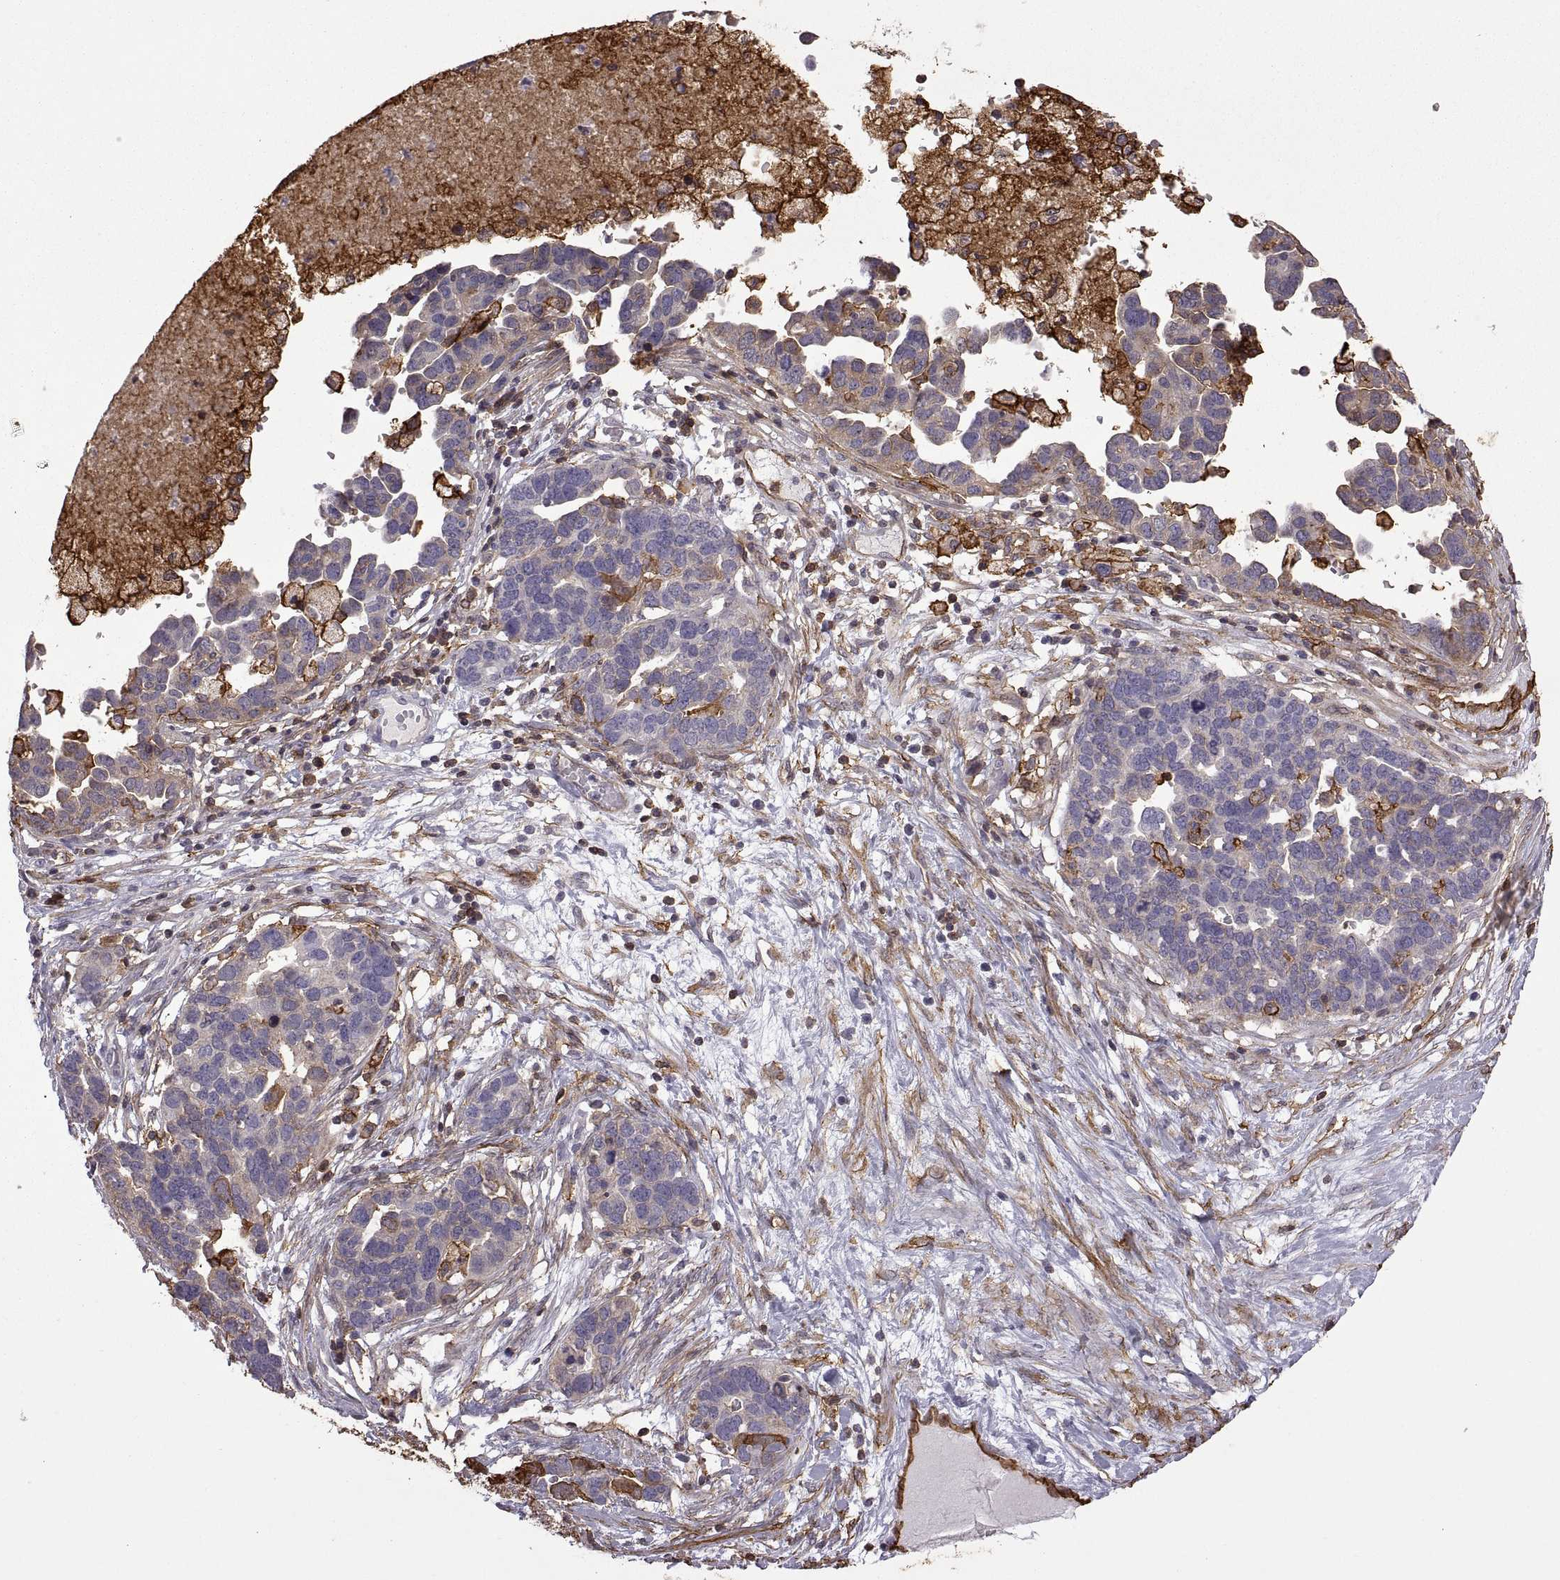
{"staining": {"intensity": "moderate", "quantity": "<25%", "location": "cytoplasmic/membranous"}, "tissue": "ovarian cancer", "cell_type": "Tumor cells", "image_type": "cancer", "snomed": [{"axis": "morphology", "description": "Cystadenocarcinoma, serous, NOS"}, {"axis": "topography", "description": "Ovary"}], "caption": "Brown immunohistochemical staining in ovarian cancer shows moderate cytoplasmic/membranous expression in about <25% of tumor cells.", "gene": "S100A10", "patient": {"sex": "female", "age": 54}}